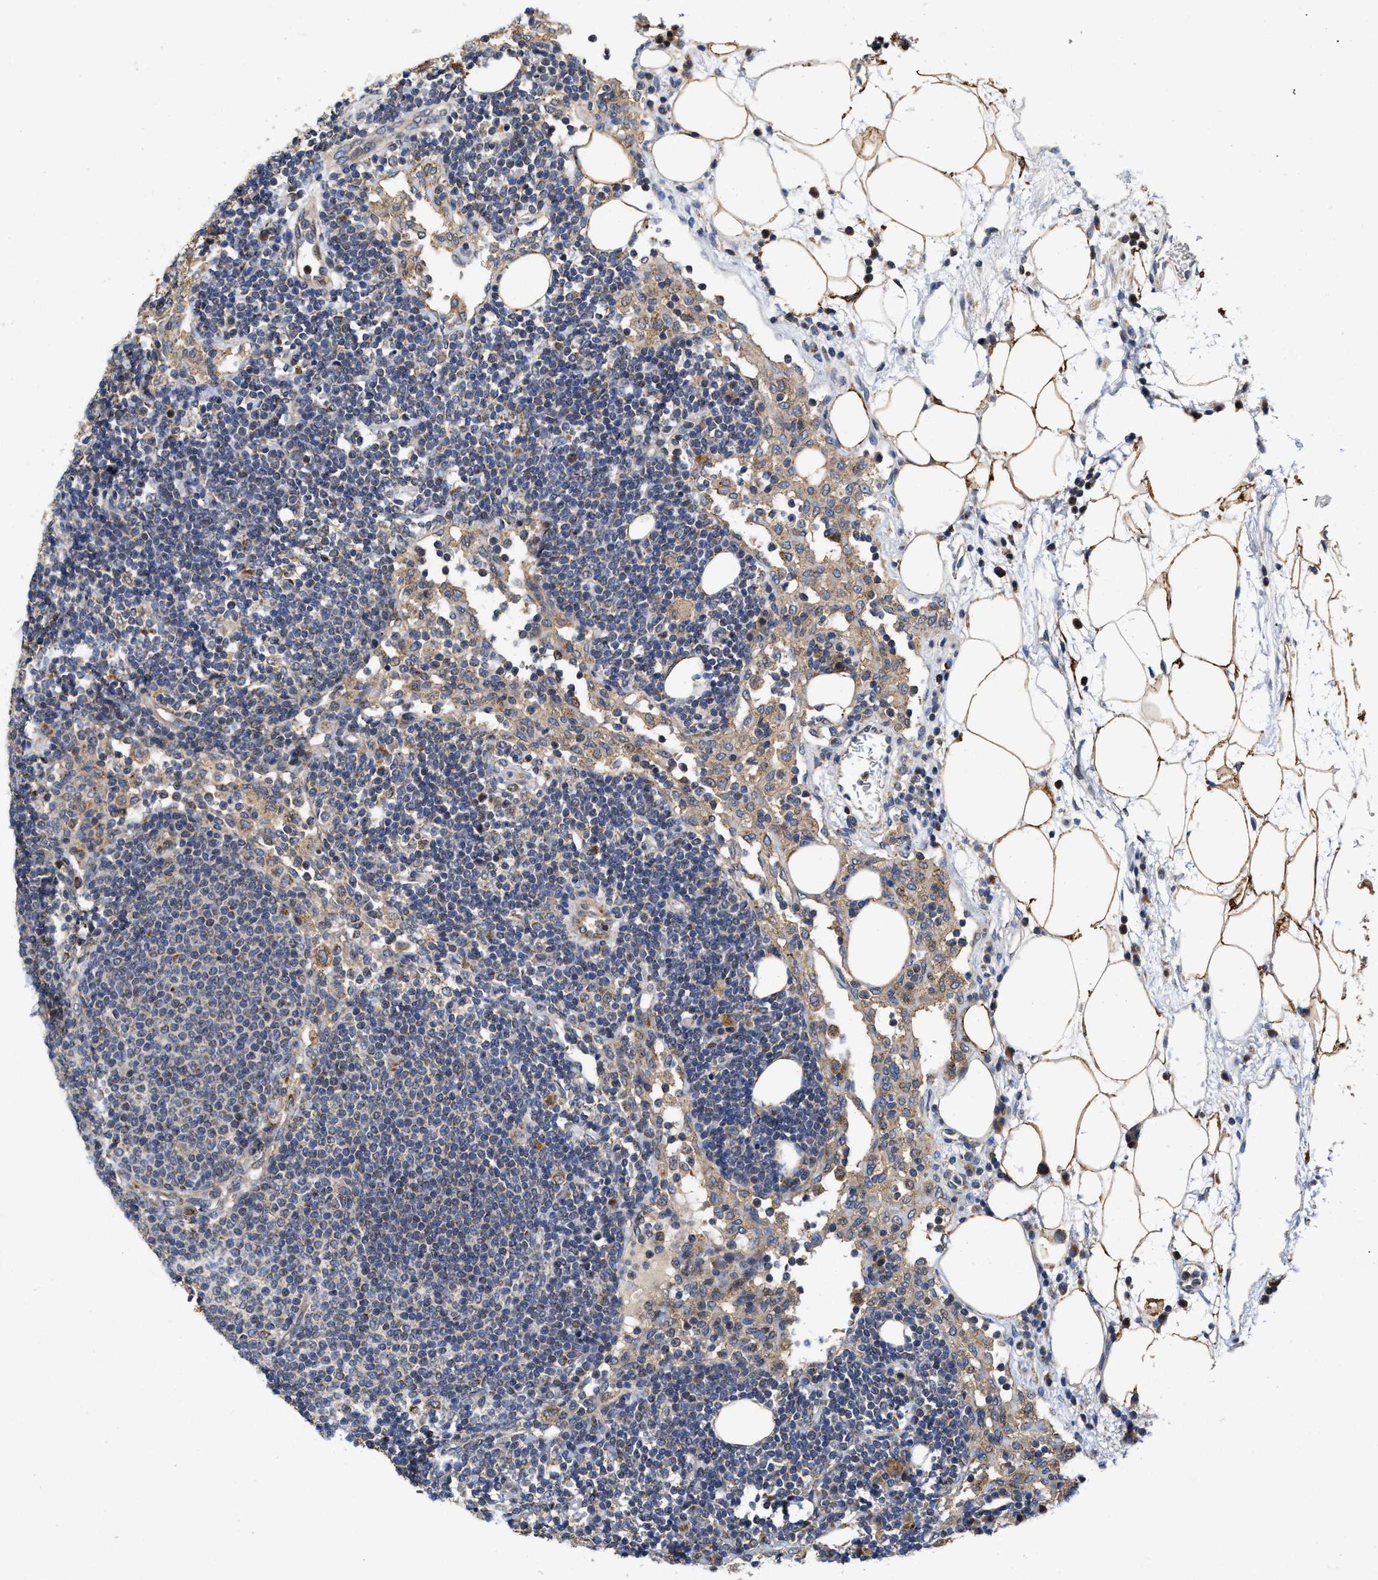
{"staining": {"intensity": "moderate", "quantity": "<25%", "location": "cytoplasmic/membranous"}, "tissue": "lymph node", "cell_type": "Germinal center cells", "image_type": "normal", "snomed": [{"axis": "morphology", "description": "Normal tissue, NOS"}, {"axis": "morphology", "description": "Carcinoid, malignant, NOS"}, {"axis": "topography", "description": "Lymph node"}], "caption": "Immunohistochemical staining of normal human lymph node shows <25% levels of moderate cytoplasmic/membranous protein expression in about <25% of germinal center cells.", "gene": "SCYL2", "patient": {"sex": "male", "age": 47}}